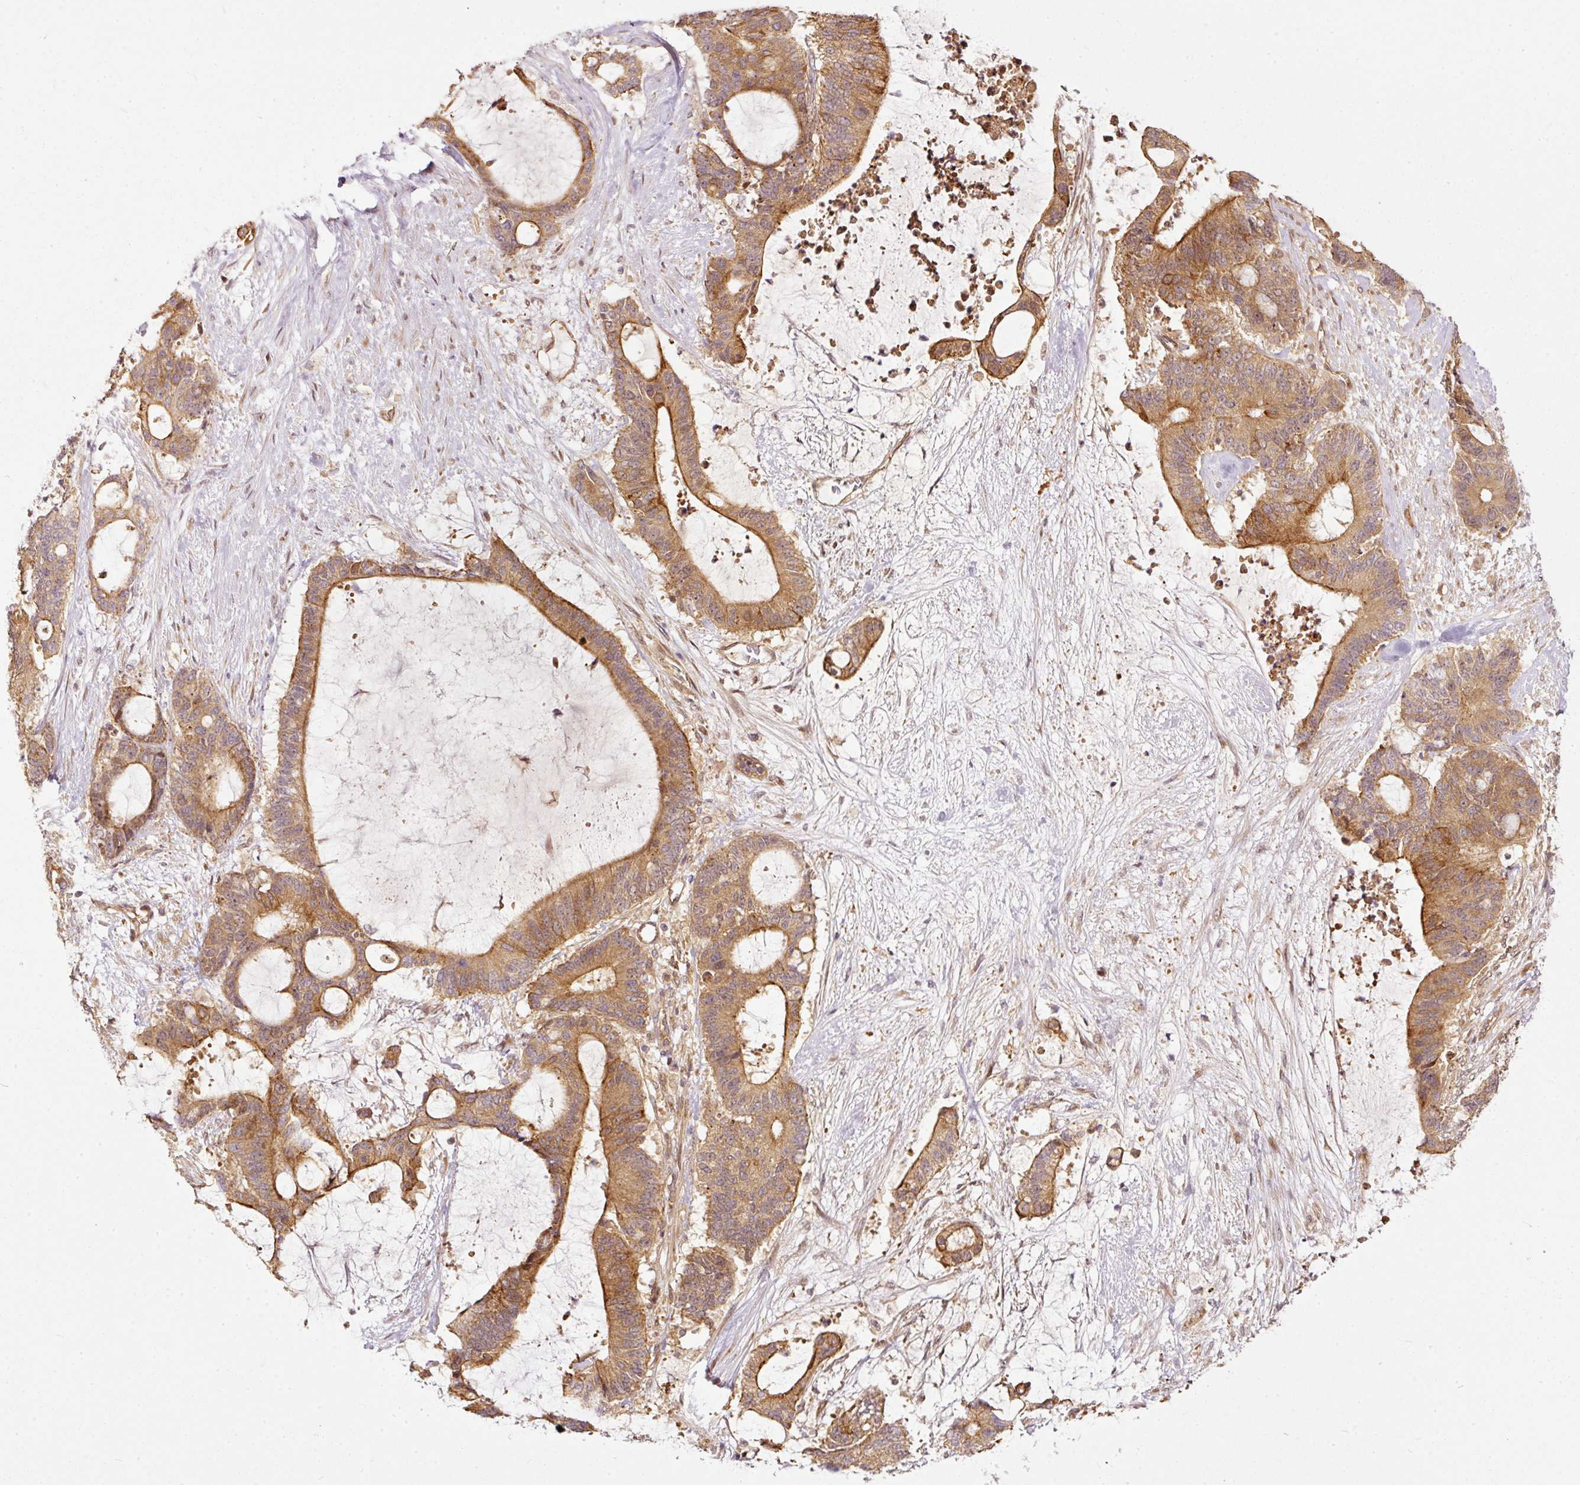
{"staining": {"intensity": "moderate", "quantity": ">75%", "location": "cytoplasmic/membranous"}, "tissue": "liver cancer", "cell_type": "Tumor cells", "image_type": "cancer", "snomed": [{"axis": "morphology", "description": "Normal tissue, NOS"}, {"axis": "morphology", "description": "Cholangiocarcinoma"}, {"axis": "topography", "description": "Liver"}, {"axis": "topography", "description": "Peripheral nerve tissue"}], "caption": "This micrograph reveals immunohistochemistry (IHC) staining of human liver cancer (cholangiocarcinoma), with medium moderate cytoplasmic/membranous positivity in approximately >75% of tumor cells.", "gene": "MIF4GD", "patient": {"sex": "female", "age": 73}}